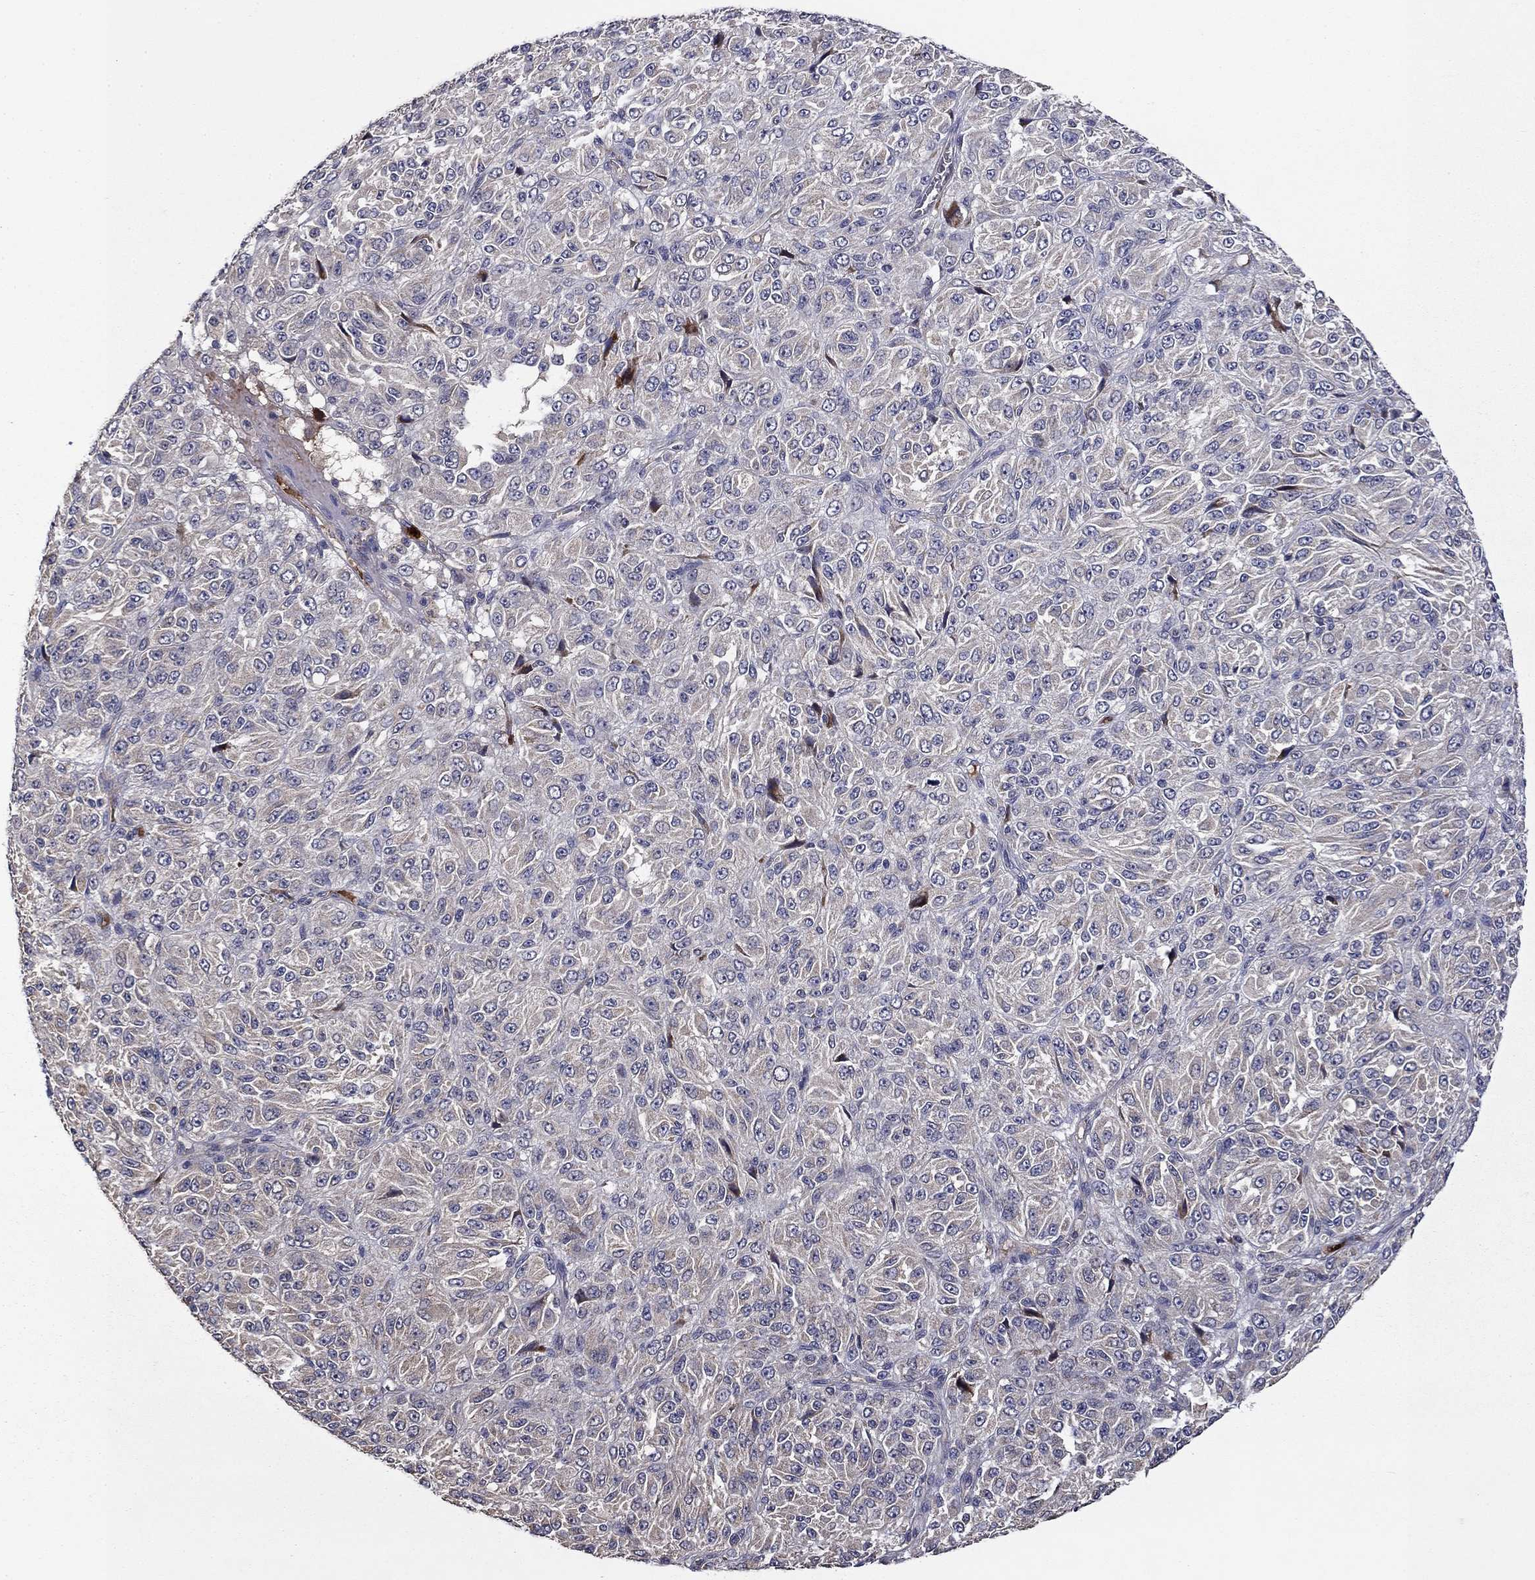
{"staining": {"intensity": "negative", "quantity": "none", "location": "none"}, "tissue": "melanoma", "cell_type": "Tumor cells", "image_type": "cancer", "snomed": [{"axis": "morphology", "description": "Malignant melanoma, Metastatic site"}, {"axis": "topography", "description": "Brain"}], "caption": "Melanoma was stained to show a protein in brown. There is no significant staining in tumor cells.", "gene": "SATB1", "patient": {"sex": "female", "age": 56}}